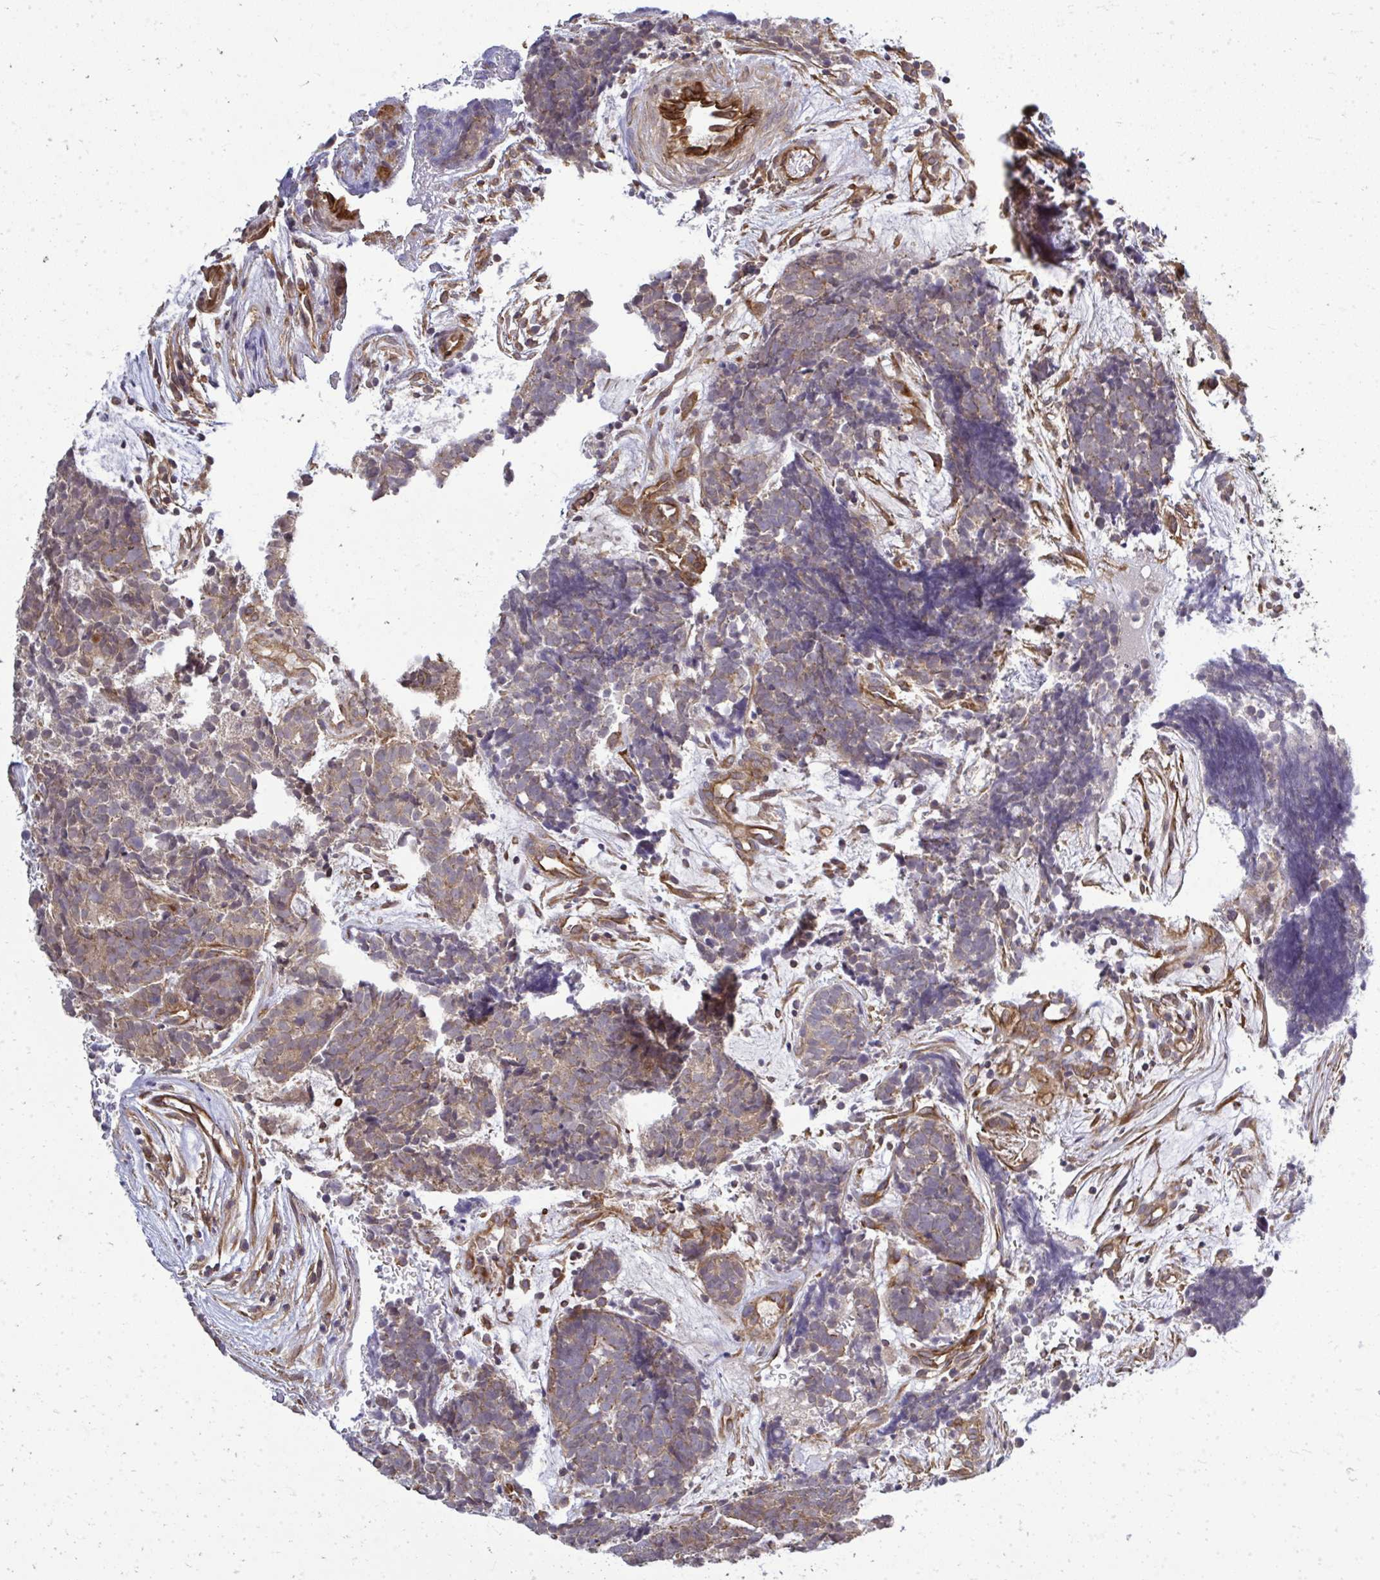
{"staining": {"intensity": "moderate", "quantity": ">75%", "location": "cytoplasmic/membranous"}, "tissue": "head and neck cancer", "cell_type": "Tumor cells", "image_type": "cancer", "snomed": [{"axis": "morphology", "description": "Adenocarcinoma, NOS"}, {"axis": "topography", "description": "Head-Neck"}], "caption": "Immunohistochemical staining of head and neck cancer displays medium levels of moderate cytoplasmic/membranous staining in approximately >75% of tumor cells.", "gene": "FUT10", "patient": {"sex": "female", "age": 81}}